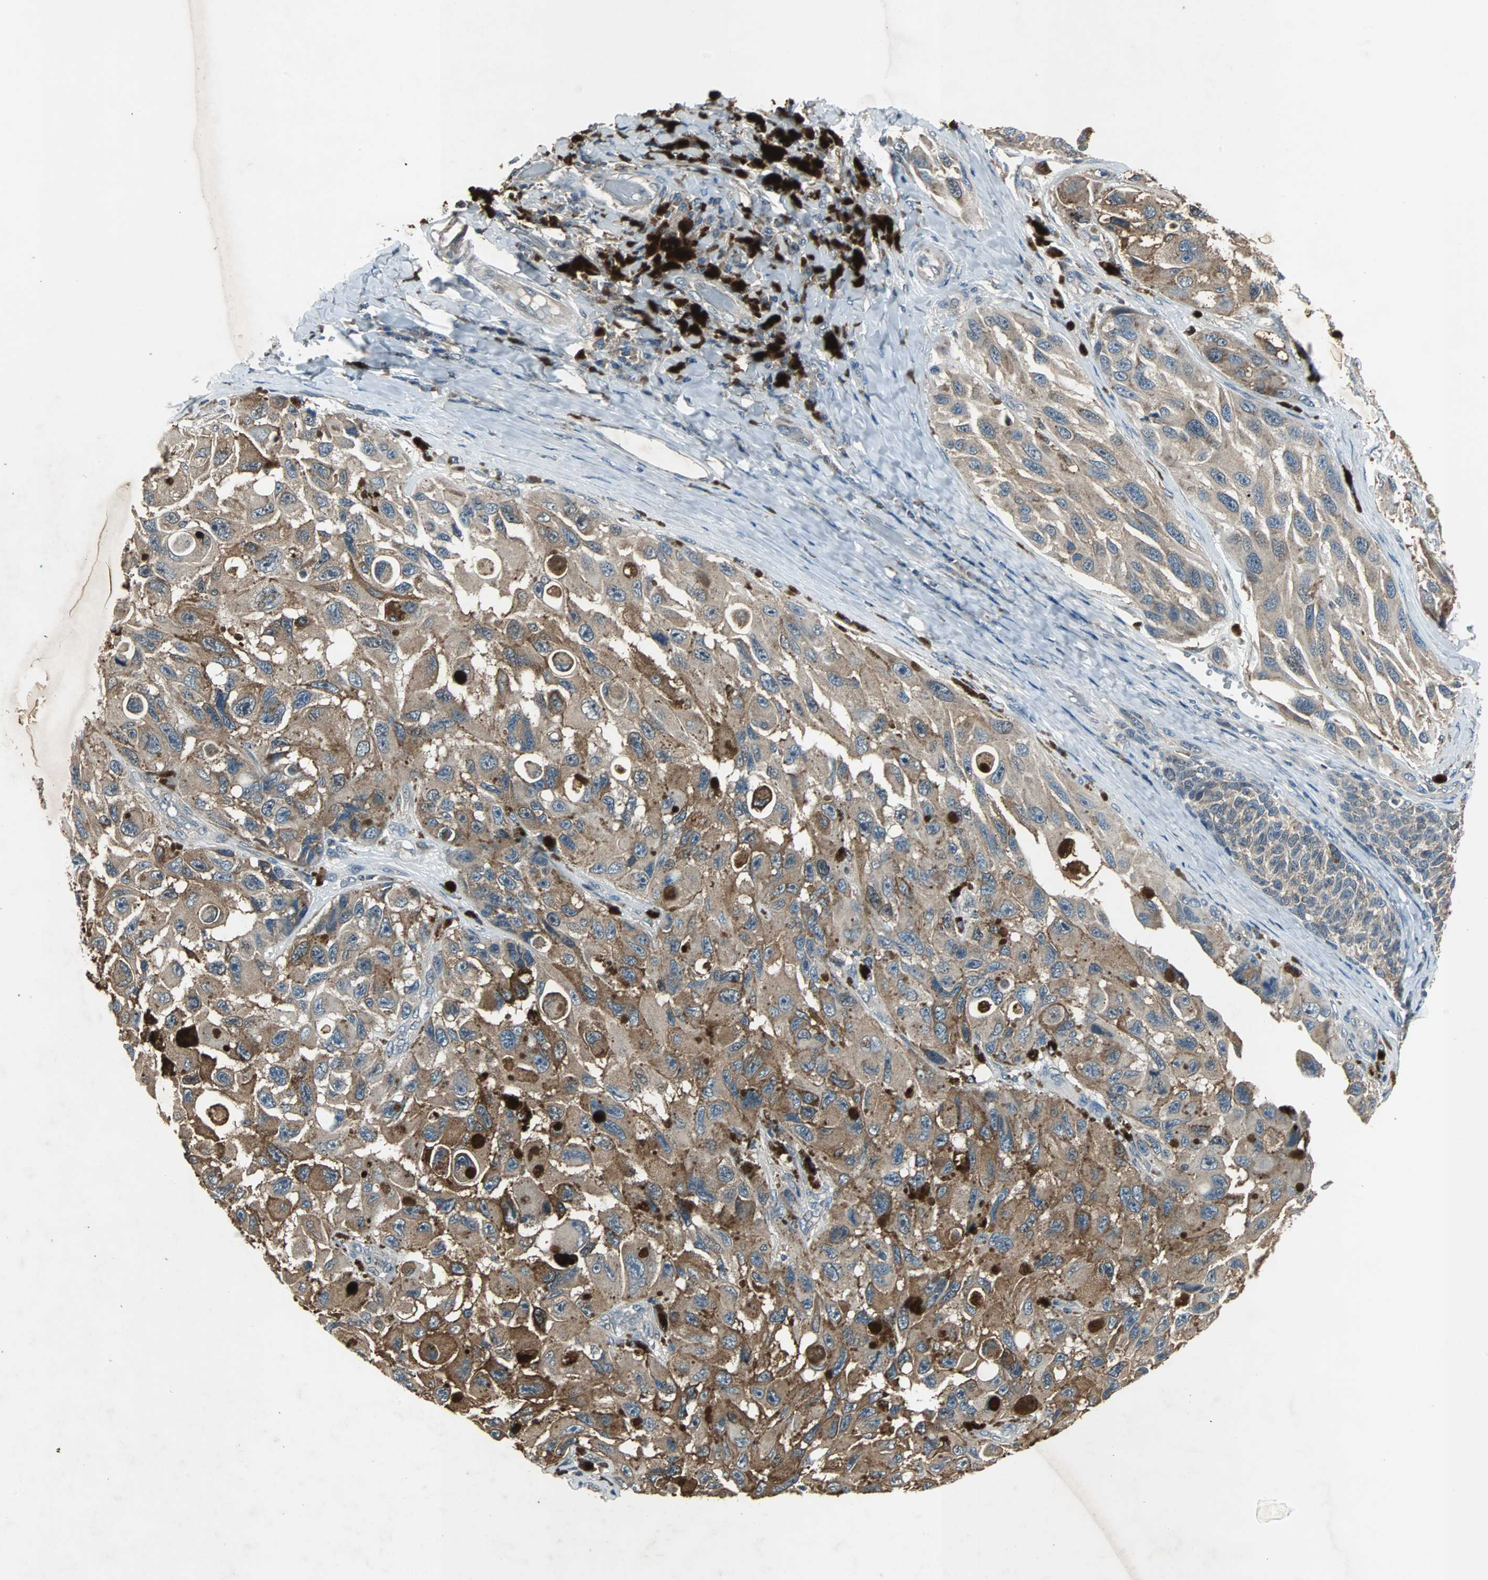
{"staining": {"intensity": "moderate", "quantity": ">75%", "location": "cytoplasmic/membranous"}, "tissue": "melanoma", "cell_type": "Tumor cells", "image_type": "cancer", "snomed": [{"axis": "morphology", "description": "Malignant melanoma, NOS"}, {"axis": "topography", "description": "Skin"}], "caption": "This photomicrograph displays IHC staining of melanoma, with medium moderate cytoplasmic/membranous positivity in about >75% of tumor cells.", "gene": "SOS1", "patient": {"sex": "female", "age": 73}}